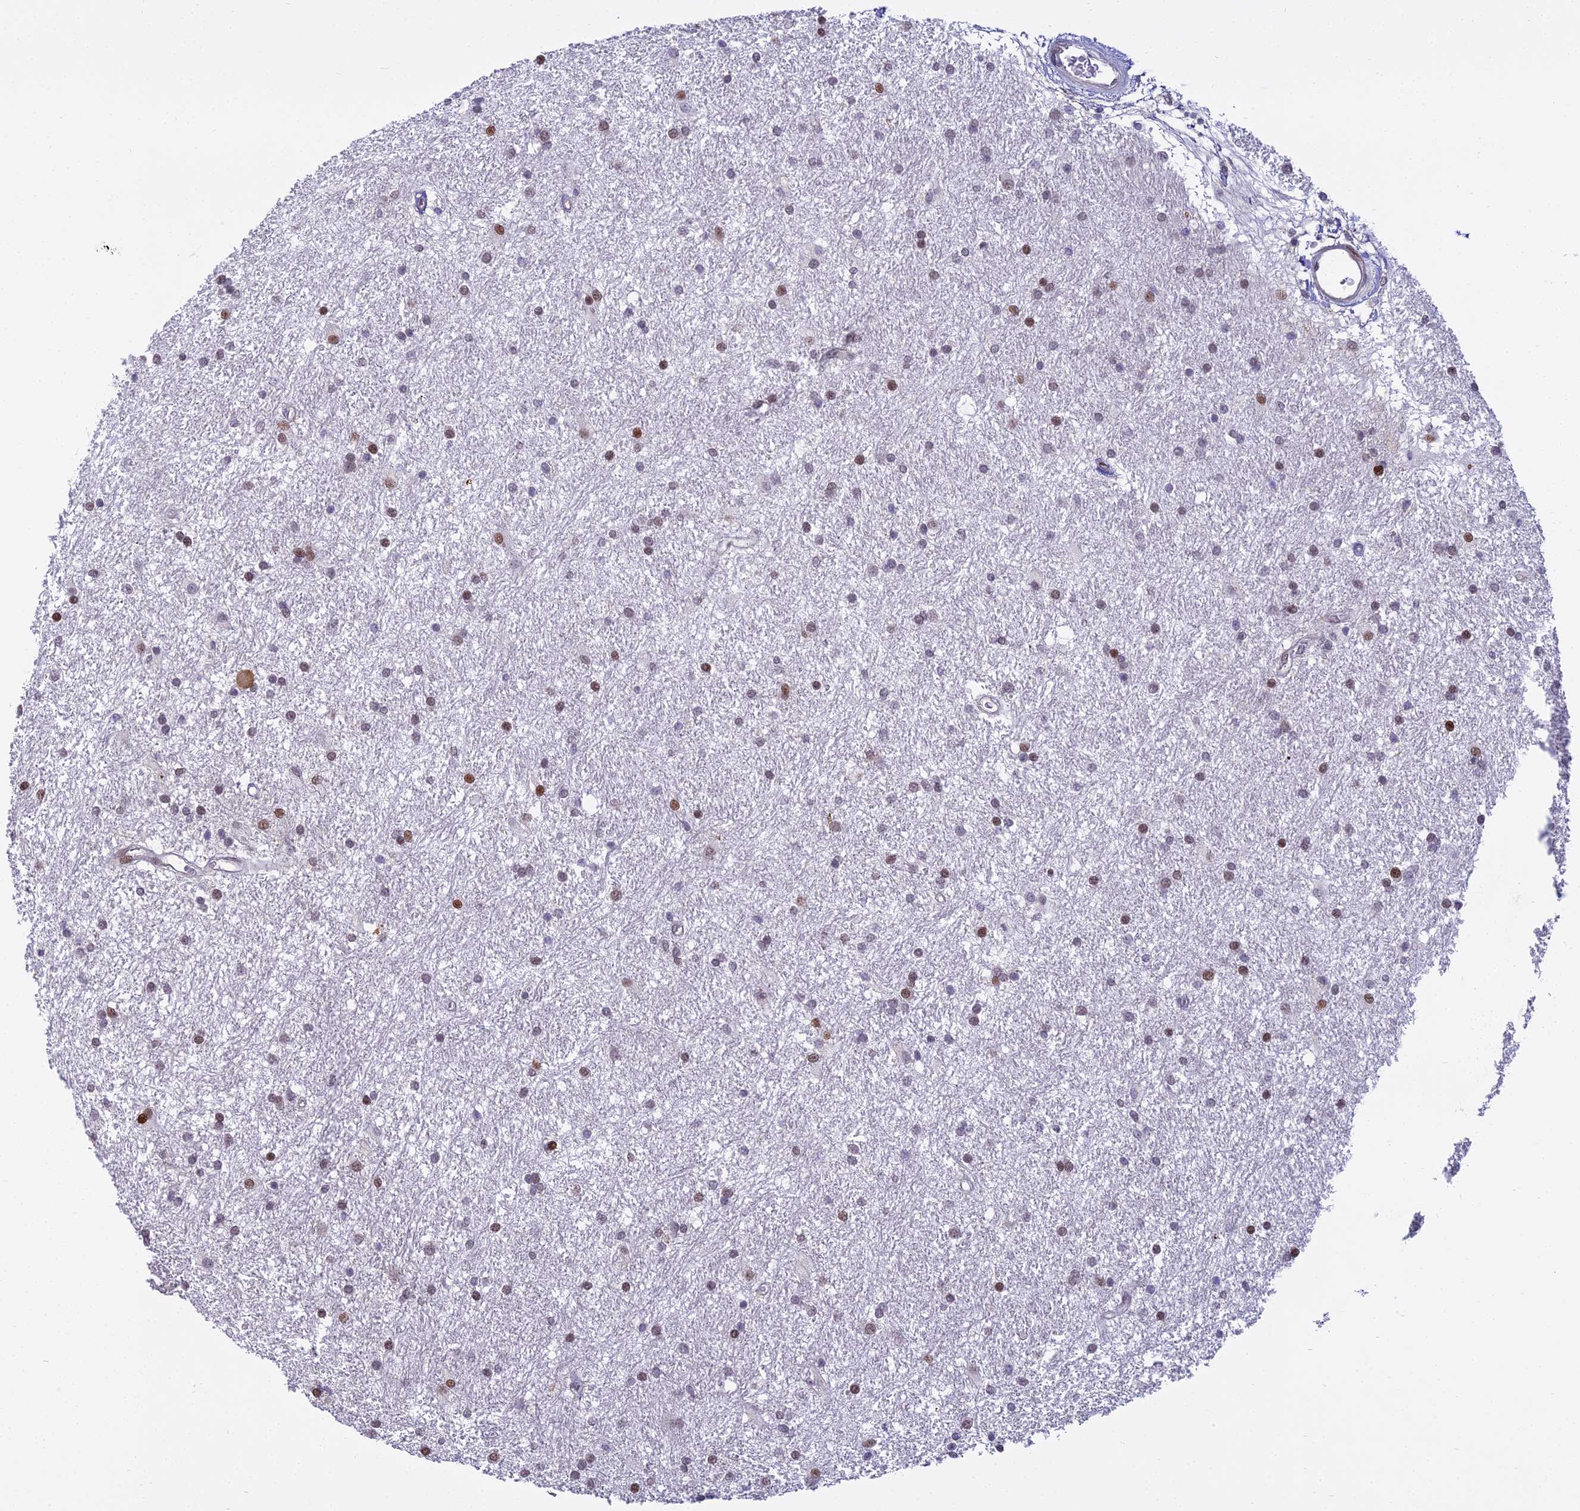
{"staining": {"intensity": "moderate", "quantity": "<25%", "location": "nuclear"}, "tissue": "glioma", "cell_type": "Tumor cells", "image_type": "cancer", "snomed": [{"axis": "morphology", "description": "Glioma, malignant, High grade"}, {"axis": "topography", "description": "Brain"}], "caption": "Tumor cells exhibit low levels of moderate nuclear expression in about <25% of cells in glioma.", "gene": "ZNF707", "patient": {"sex": "male", "age": 77}}